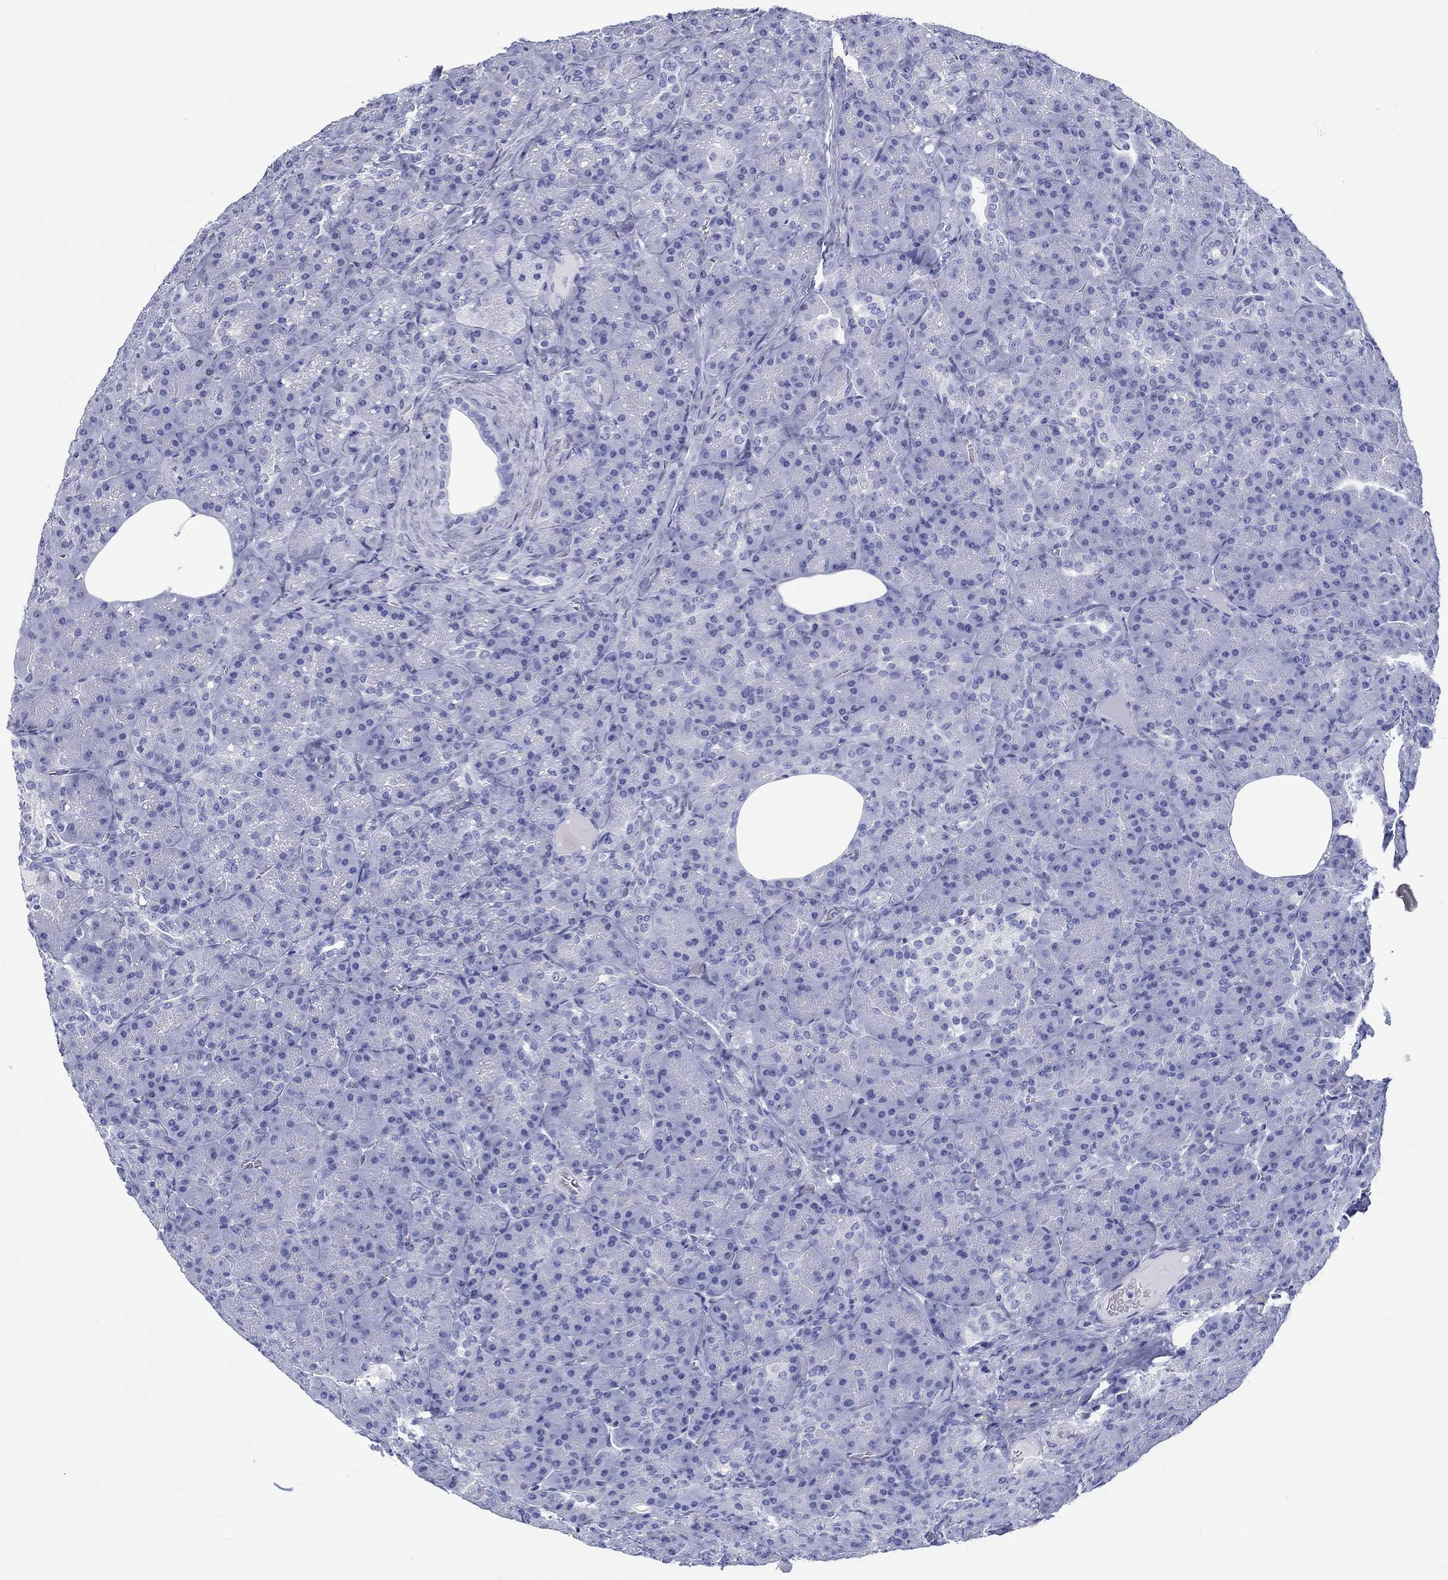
{"staining": {"intensity": "negative", "quantity": "none", "location": "none"}, "tissue": "pancreas", "cell_type": "Exocrine glandular cells", "image_type": "normal", "snomed": [{"axis": "morphology", "description": "Normal tissue, NOS"}, {"axis": "topography", "description": "Pancreas"}], "caption": "Immunohistochemistry photomicrograph of benign pancreas: human pancreas stained with DAB demonstrates no significant protein positivity in exocrine glandular cells.", "gene": "H1", "patient": {"sex": "male", "age": 57}}